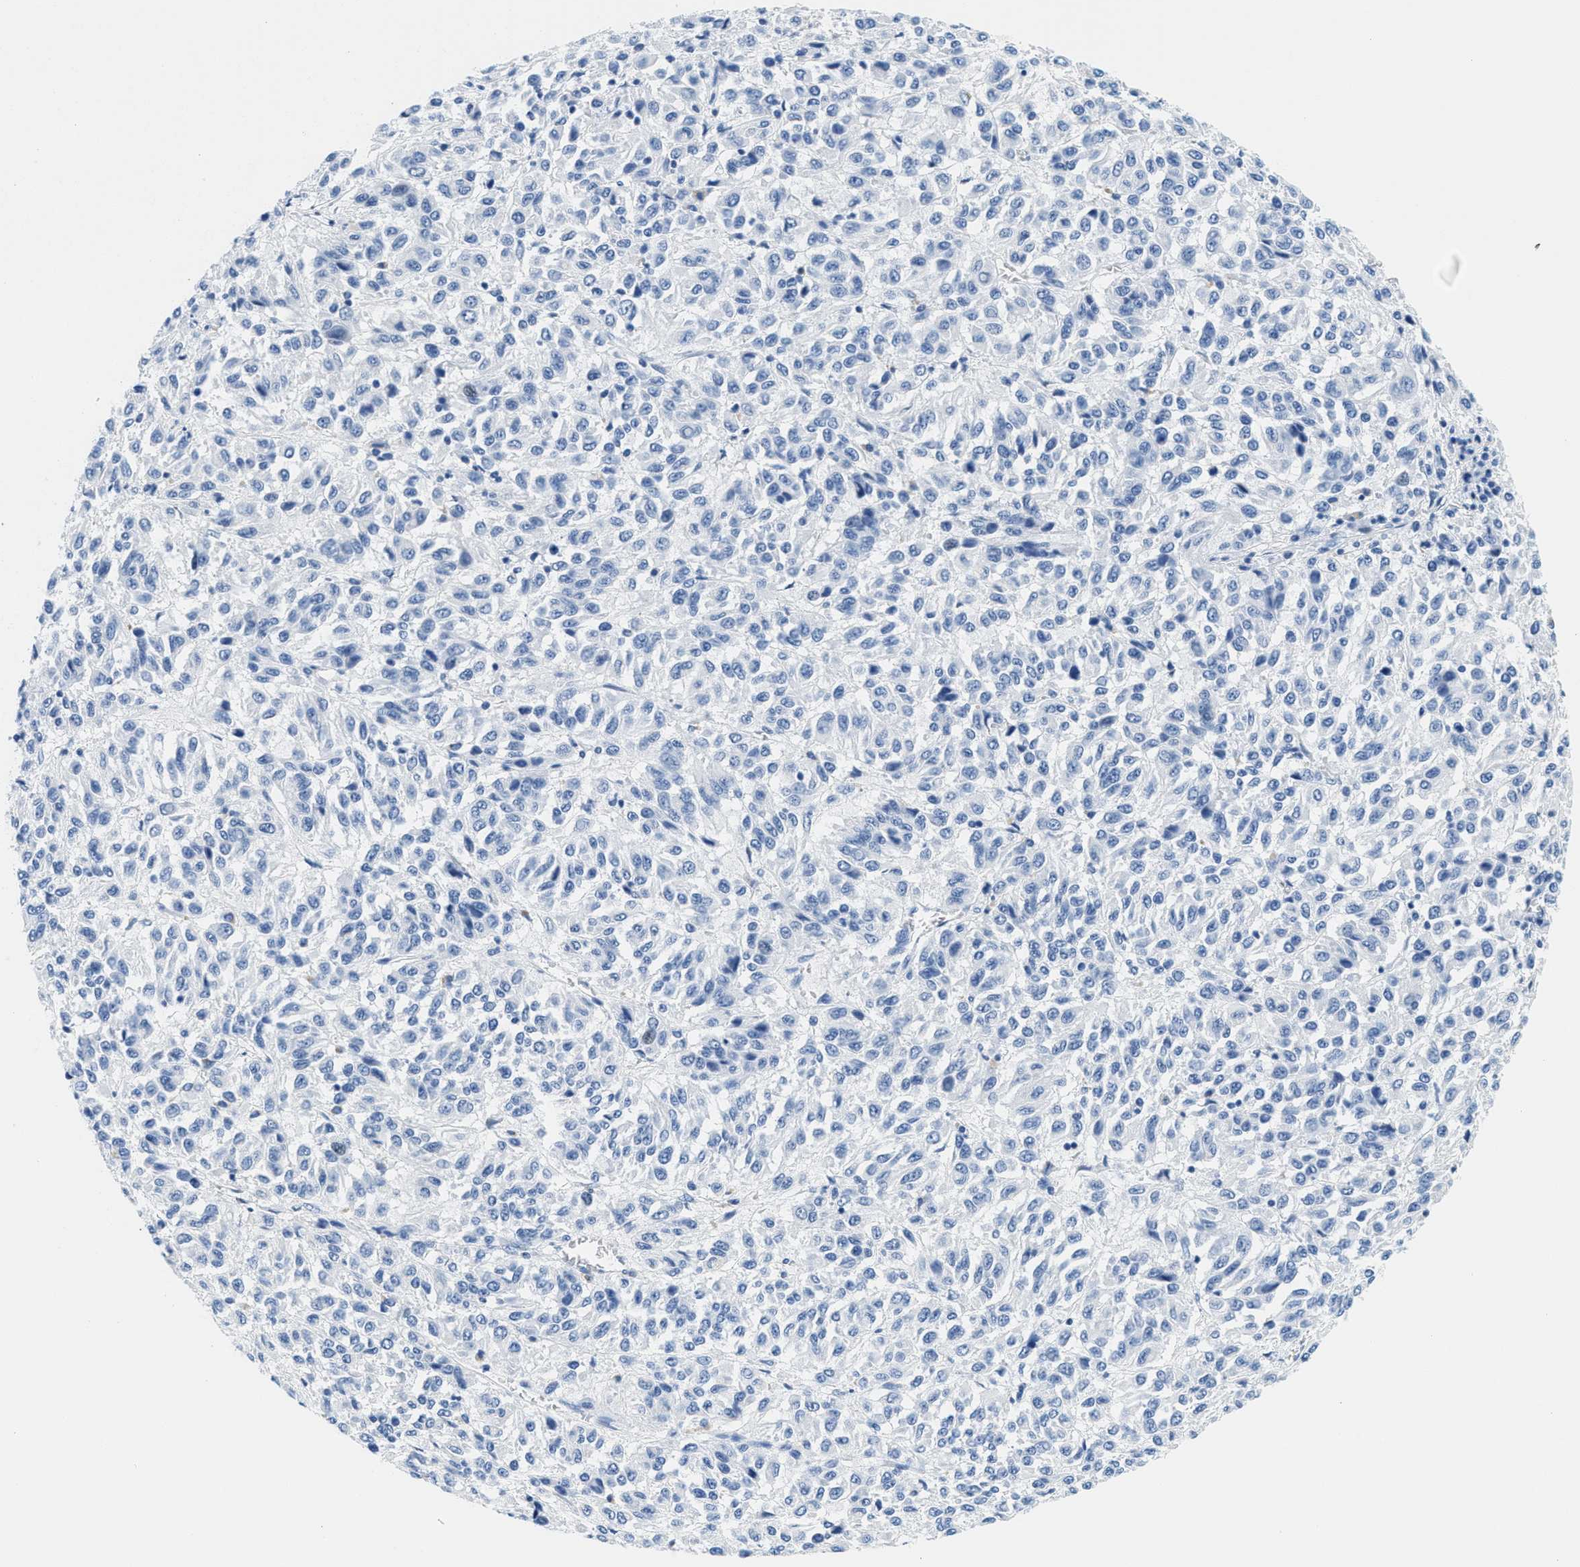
{"staining": {"intensity": "negative", "quantity": "none", "location": "none"}, "tissue": "melanoma", "cell_type": "Tumor cells", "image_type": "cancer", "snomed": [{"axis": "morphology", "description": "Malignant melanoma, Metastatic site"}, {"axis": "topography", "description": "Lung"}], "caption": "Immunohistochemical staining of malignant melanoma (metastatic site) exhibits no significant positivity in tumor cells.", "gene": "GSN", "patient": {"sex": "male", "age": 64}}